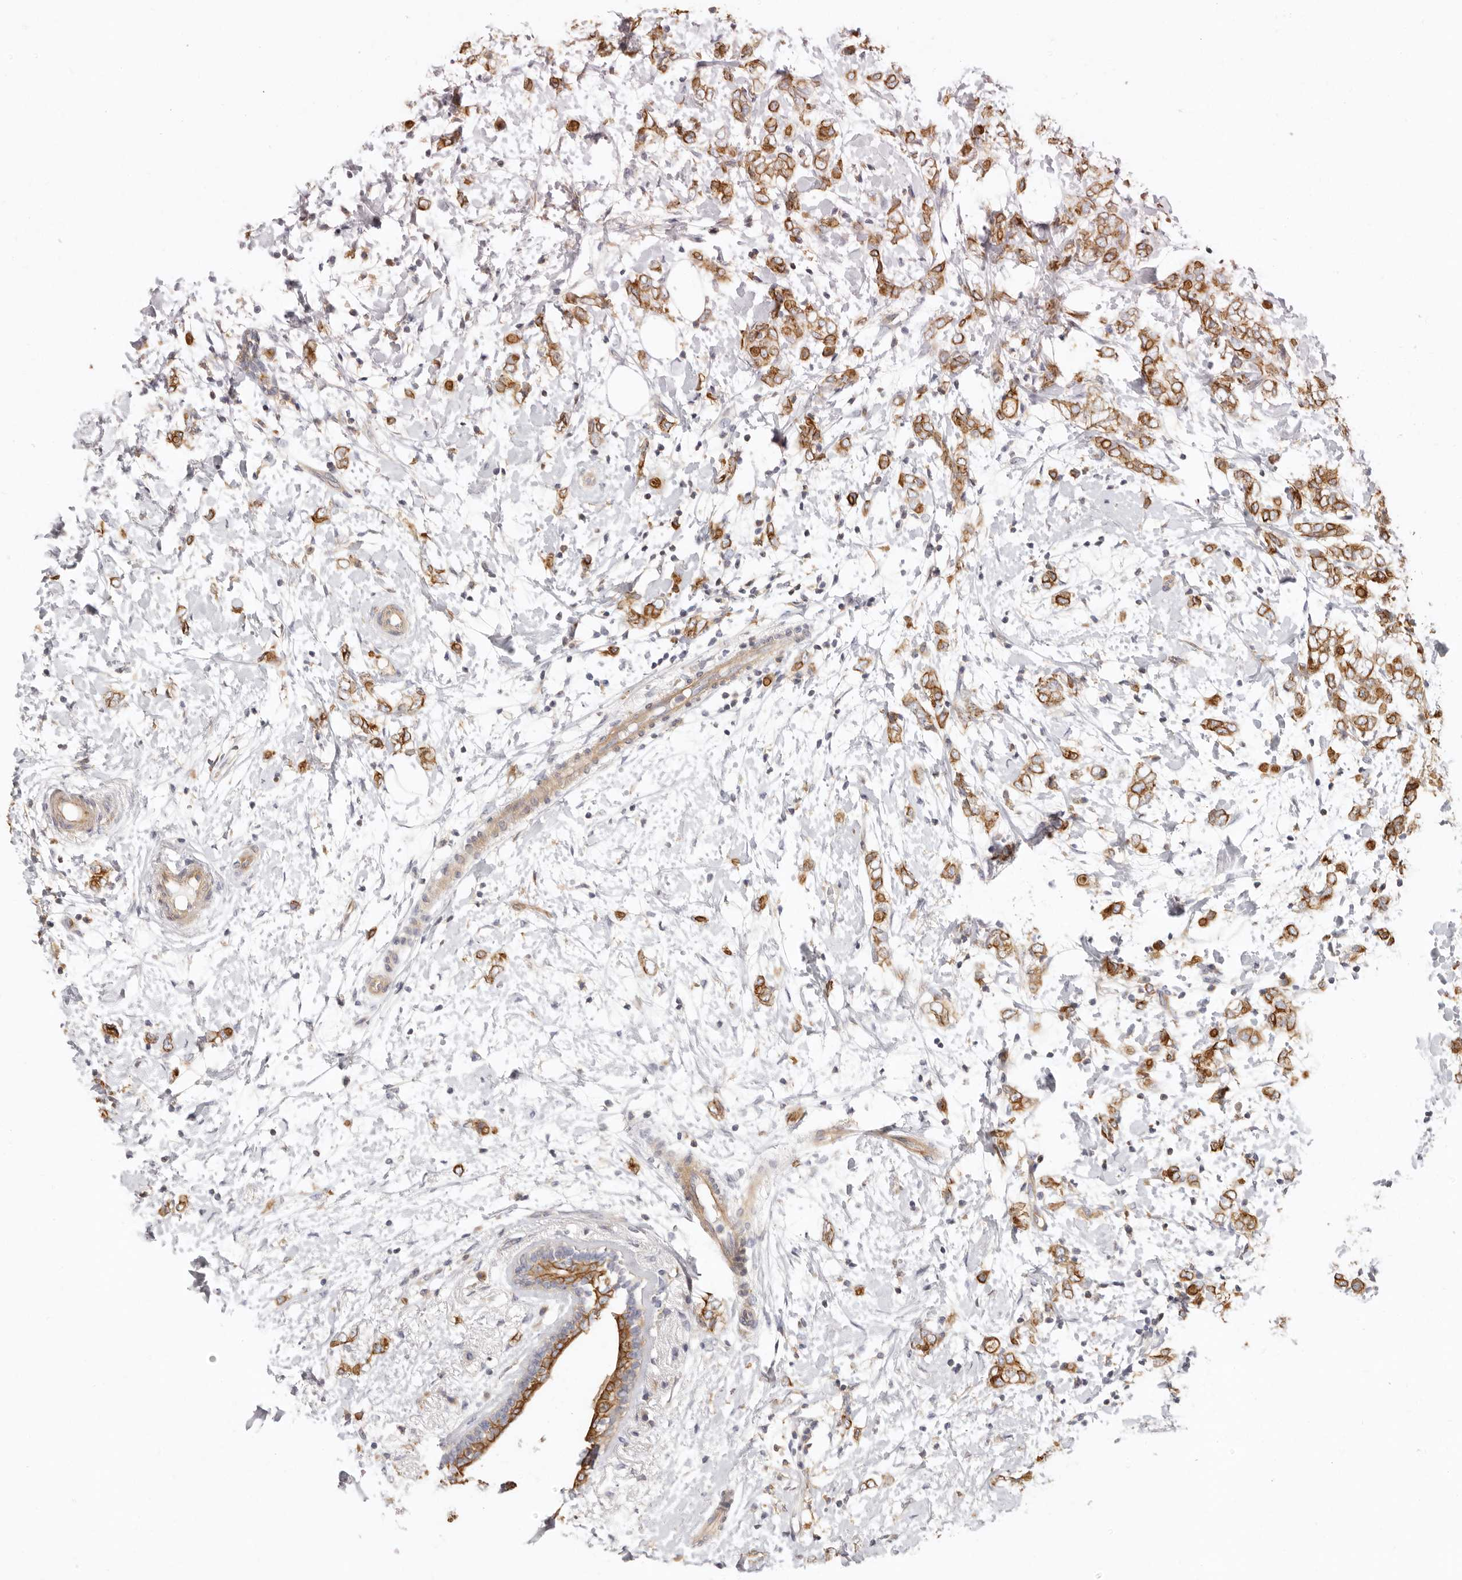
{"staining": {"intensity": "moderate", "quantity": ">75%", "location": "cytoplasmic/membranous"}, "tissue": "breast cancer", "cell_type": "Tumor cells", "image_type": "cancer", "snomed": [{"axis": "morphology", "description": "Normal tissue, NOS"}, {"axis": "morphology", "description": "Lobular carcinoma"}, {"axis": "topography", "description": "Breast"}], "caption": "Immunohistochemical staining of human breast lobular carcinoma displays medium levels of moderate cytoplasmic/membranous expression in approximately >75% of tumor cells. The staining was performed using DAB (3,3'-diaminobenzidine), with brown indicating positive protein expression. Nuclei are stained blue with hematoxylin.", "gene": "NIBAN1", "patient": {"sex": "female", "age": 47}}